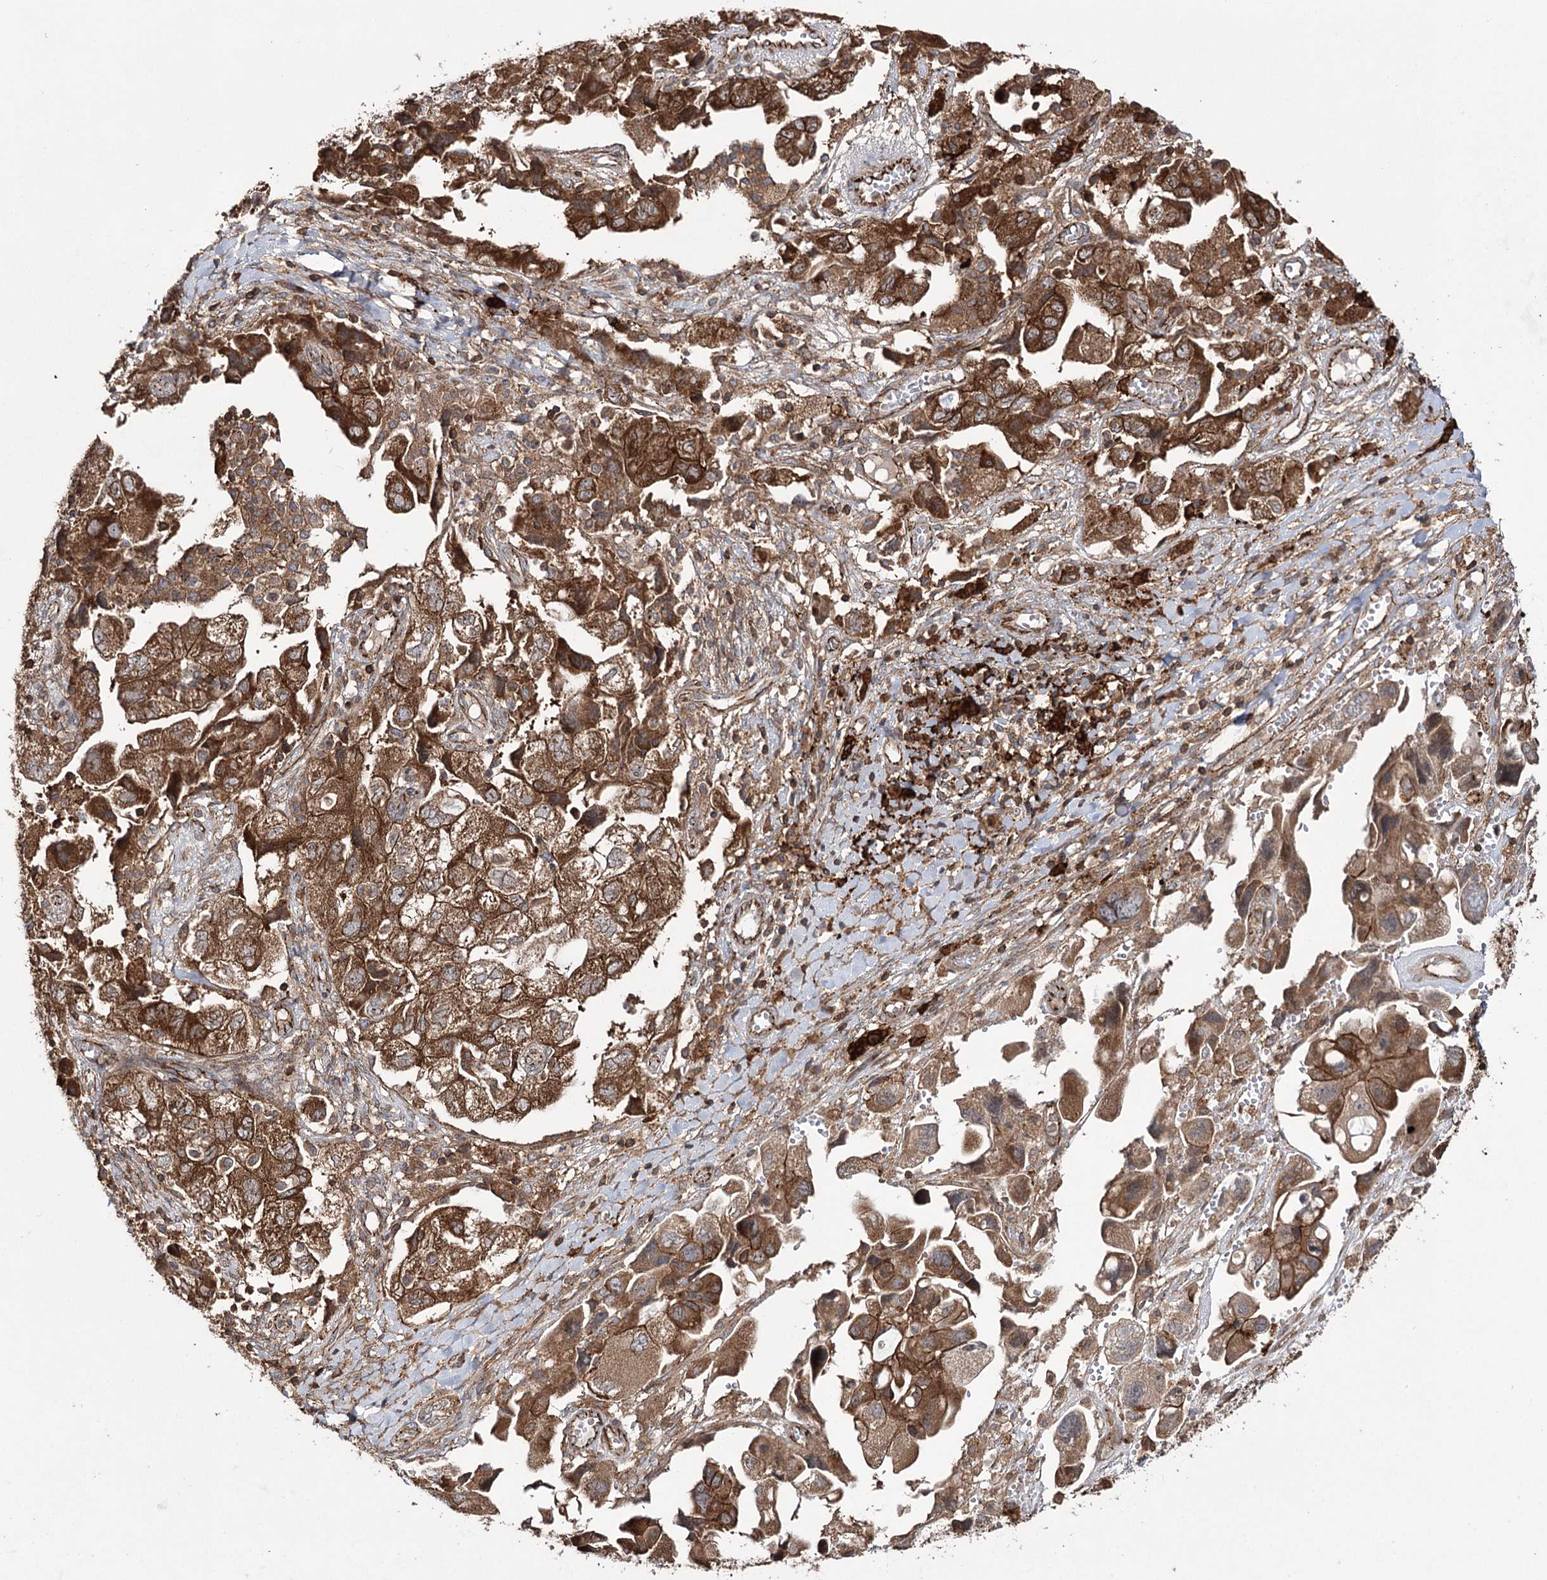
{"staining": {"intensity": "strong", "quantity": ">75%", "location": "cytoplasmic/membranous"}, "tissue": "ovarian cancer", "cell_type": "Tumor cells", "image_type": "cancer", "snomed": [{"axis": "morphology", "description": "Carcinoma, NOS"}, {"axis": "morphology", "description": "Cystadenocarcinoma, serous, NOS"}, {"axis": "topography", "description": "Ovary"}], "caption": "The photomicrograph shows staining of ovarian cancer (carcinoma), revealing strong cytoplasmic/membranous protein positivity (brown color) within tumor cells.", "gene": "DHX29", "patient": {"sex": "female", "age": 69}}